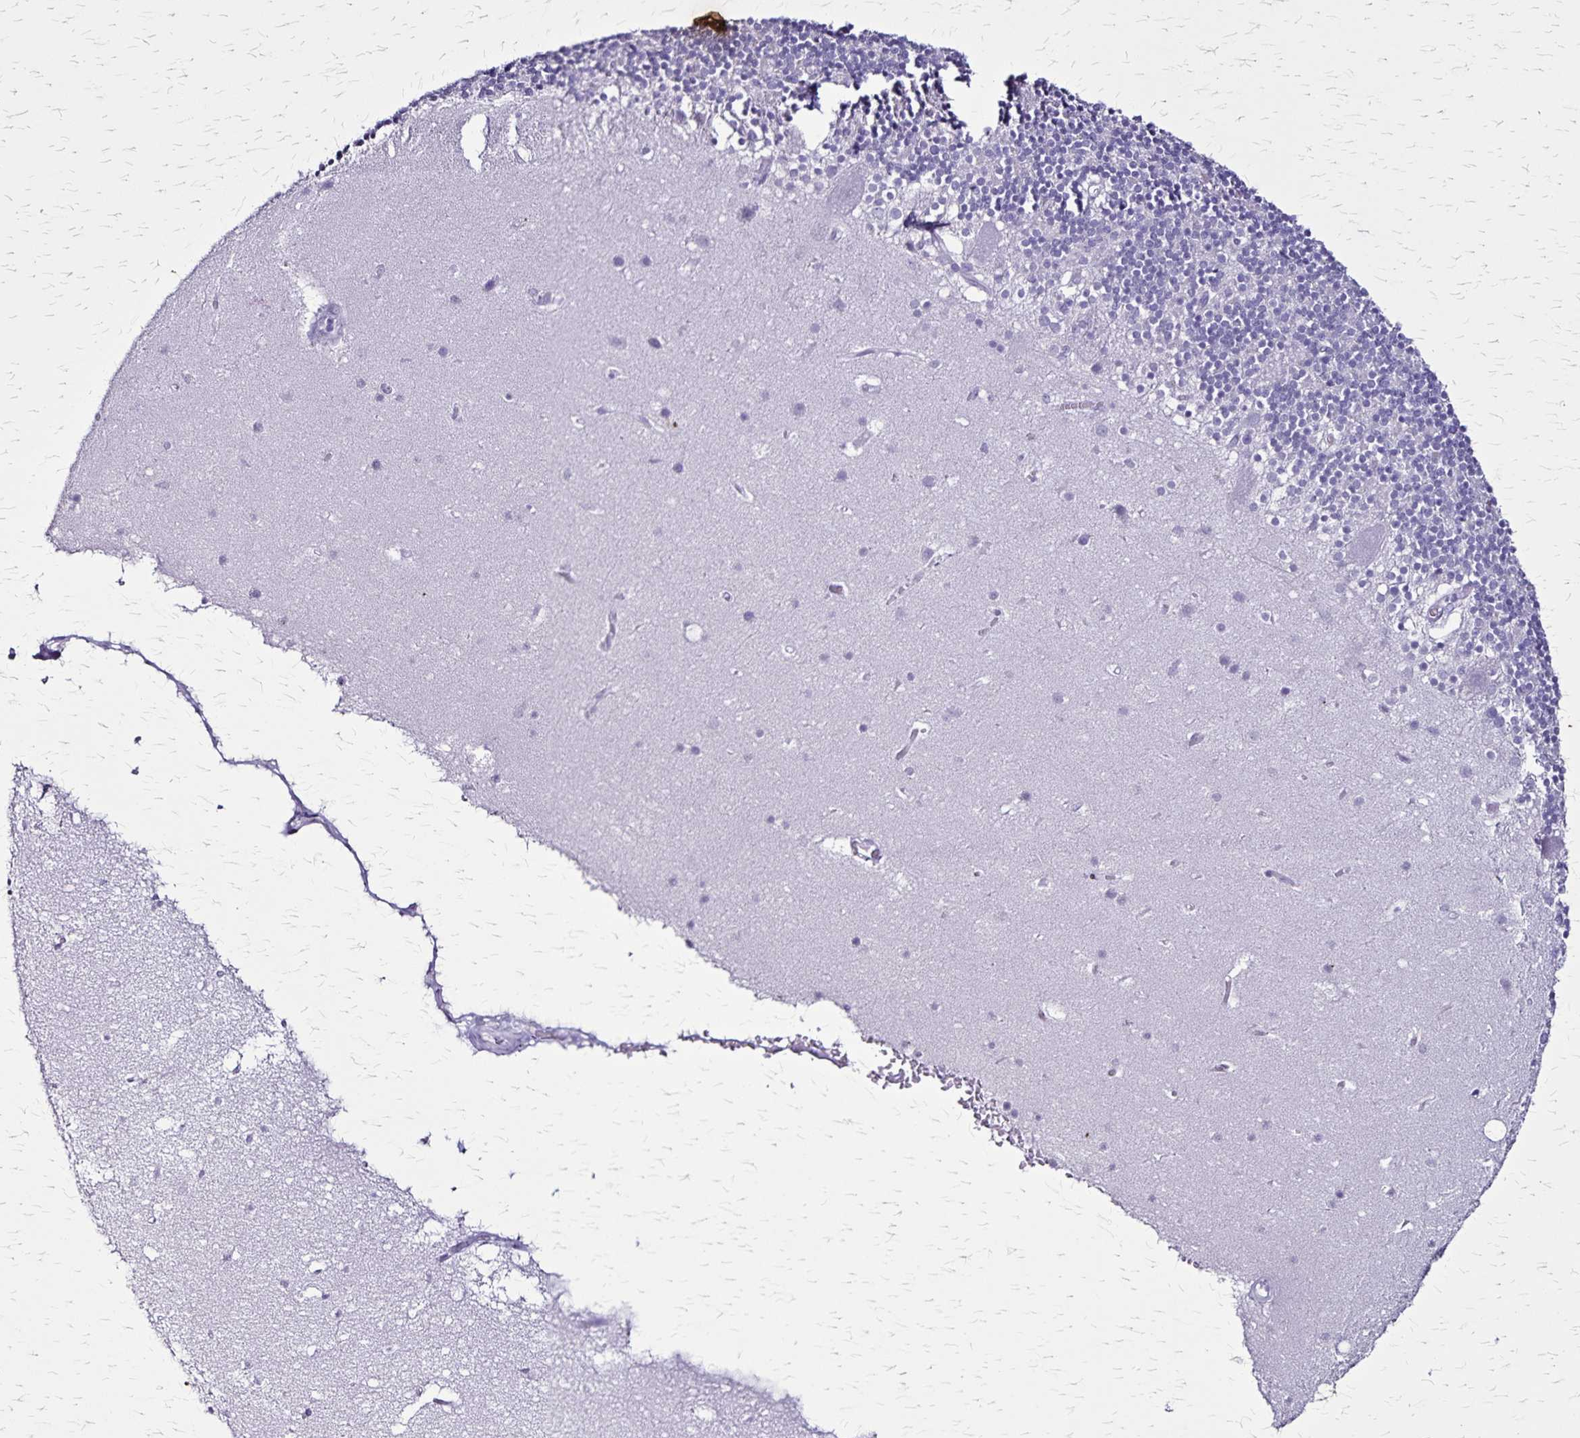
{"staining": {"intensity": "negative", "quantity": "none", "location": "none"}, "tissue": "cerebellum", "cell_type": "Cells in granular layer", "image_type": "normal", "snomed": [{"axis": "morphology", "description": "Normal tissue, NOS"}, {"axis": "topography", "description": "Cerebellum"}], "caption": "The micrograph demonstrates no staining of cells in granular layer in normal cerebellum.", "gene": "KRT2", "patient": {"sex": "male", "age": 70}}